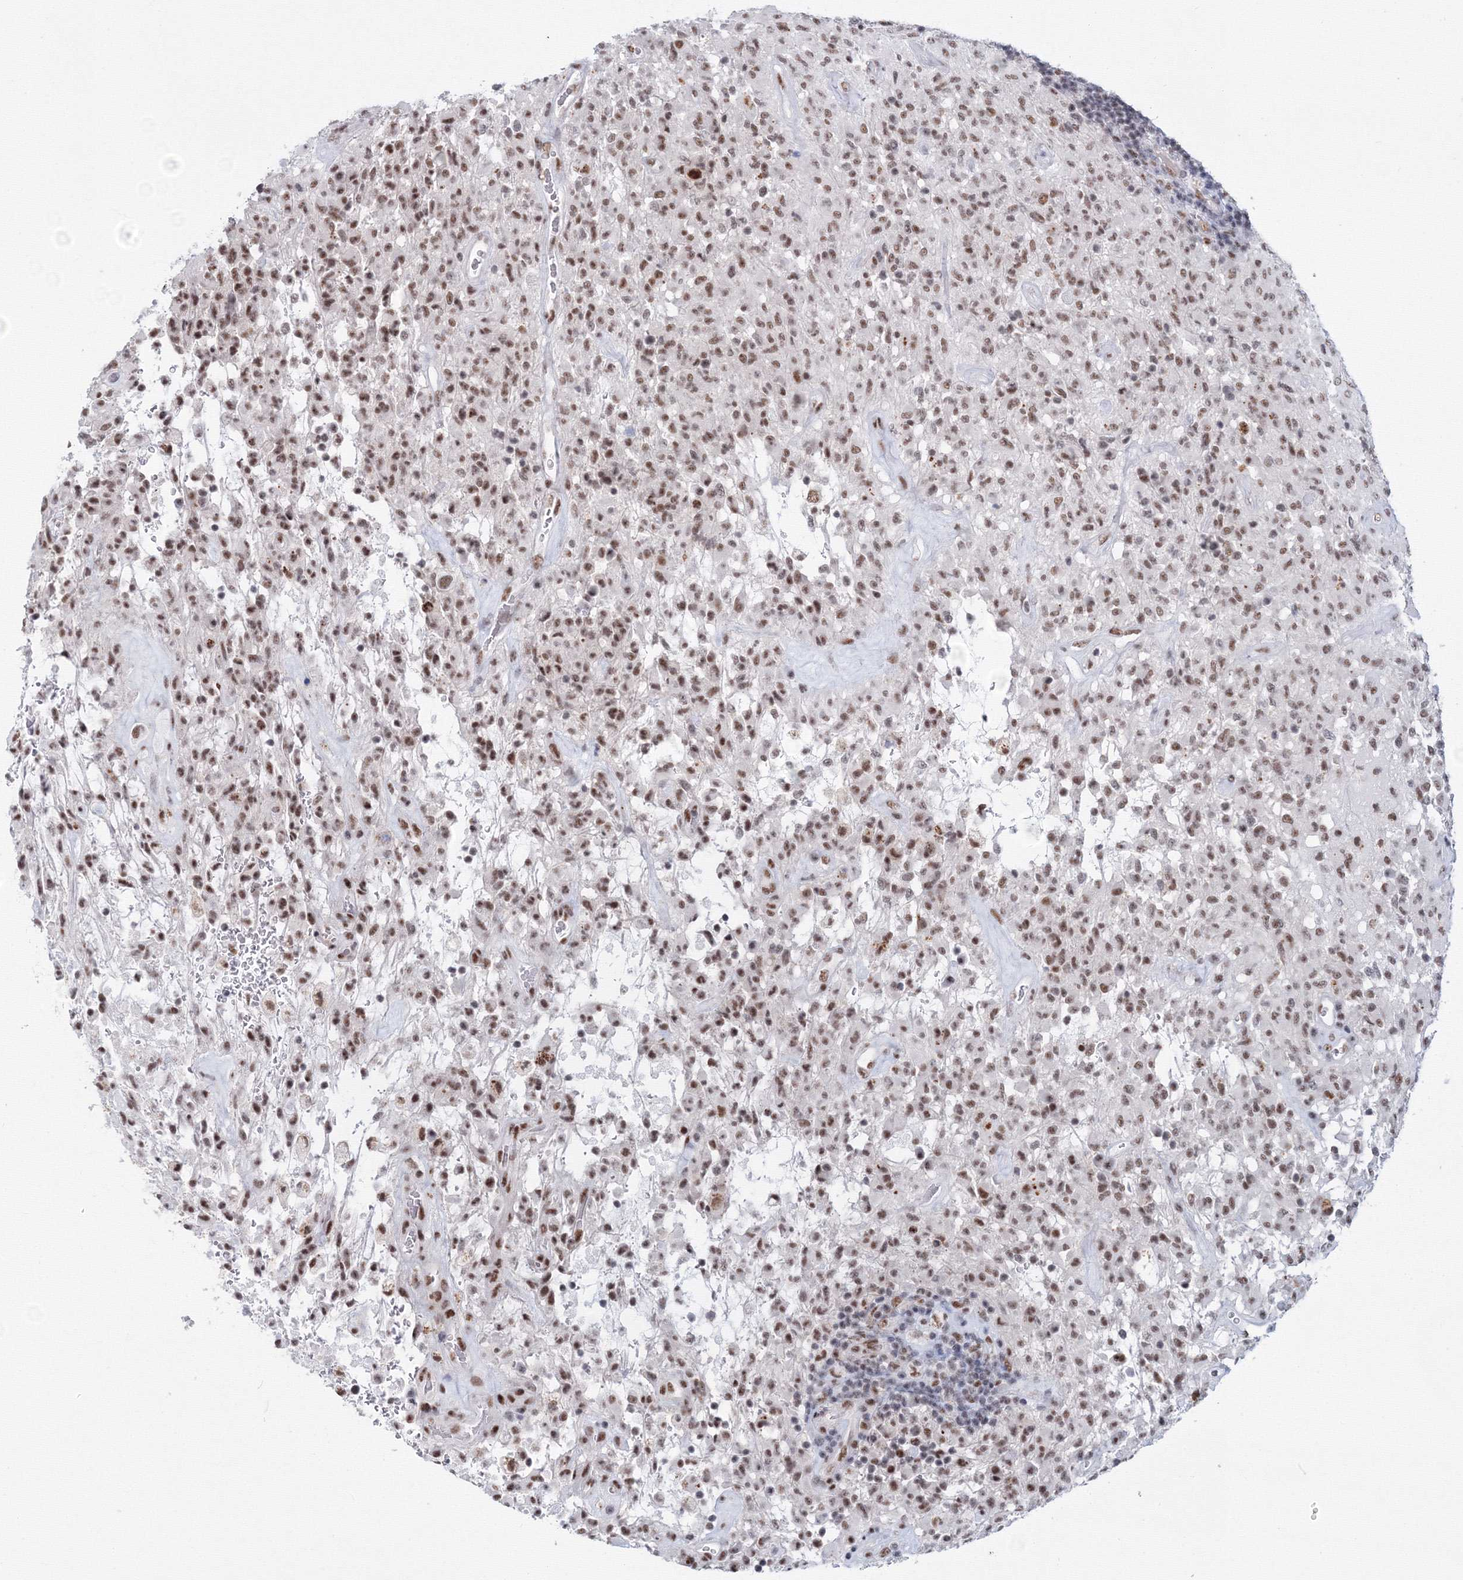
{"staining": {"intensity": "moderate", "quantity": ">75%", "location": "nuclear"}, "tissue": "glioma", "cell_type": "Tumor cells", "image_type": "cancer", "snomed": [{"axis": "morphology", "description": "Glioma, malignant, High grade"}, {"axis": "topography", "description": "Brain"}], "caption": "IHC (DAB) staining of human malignant high-grade glioma displays moderate nuclear protein expression in about >75% of tumor cells.", "gene": "SF3B6", "patient": {"sex": "female", "age": 57}}